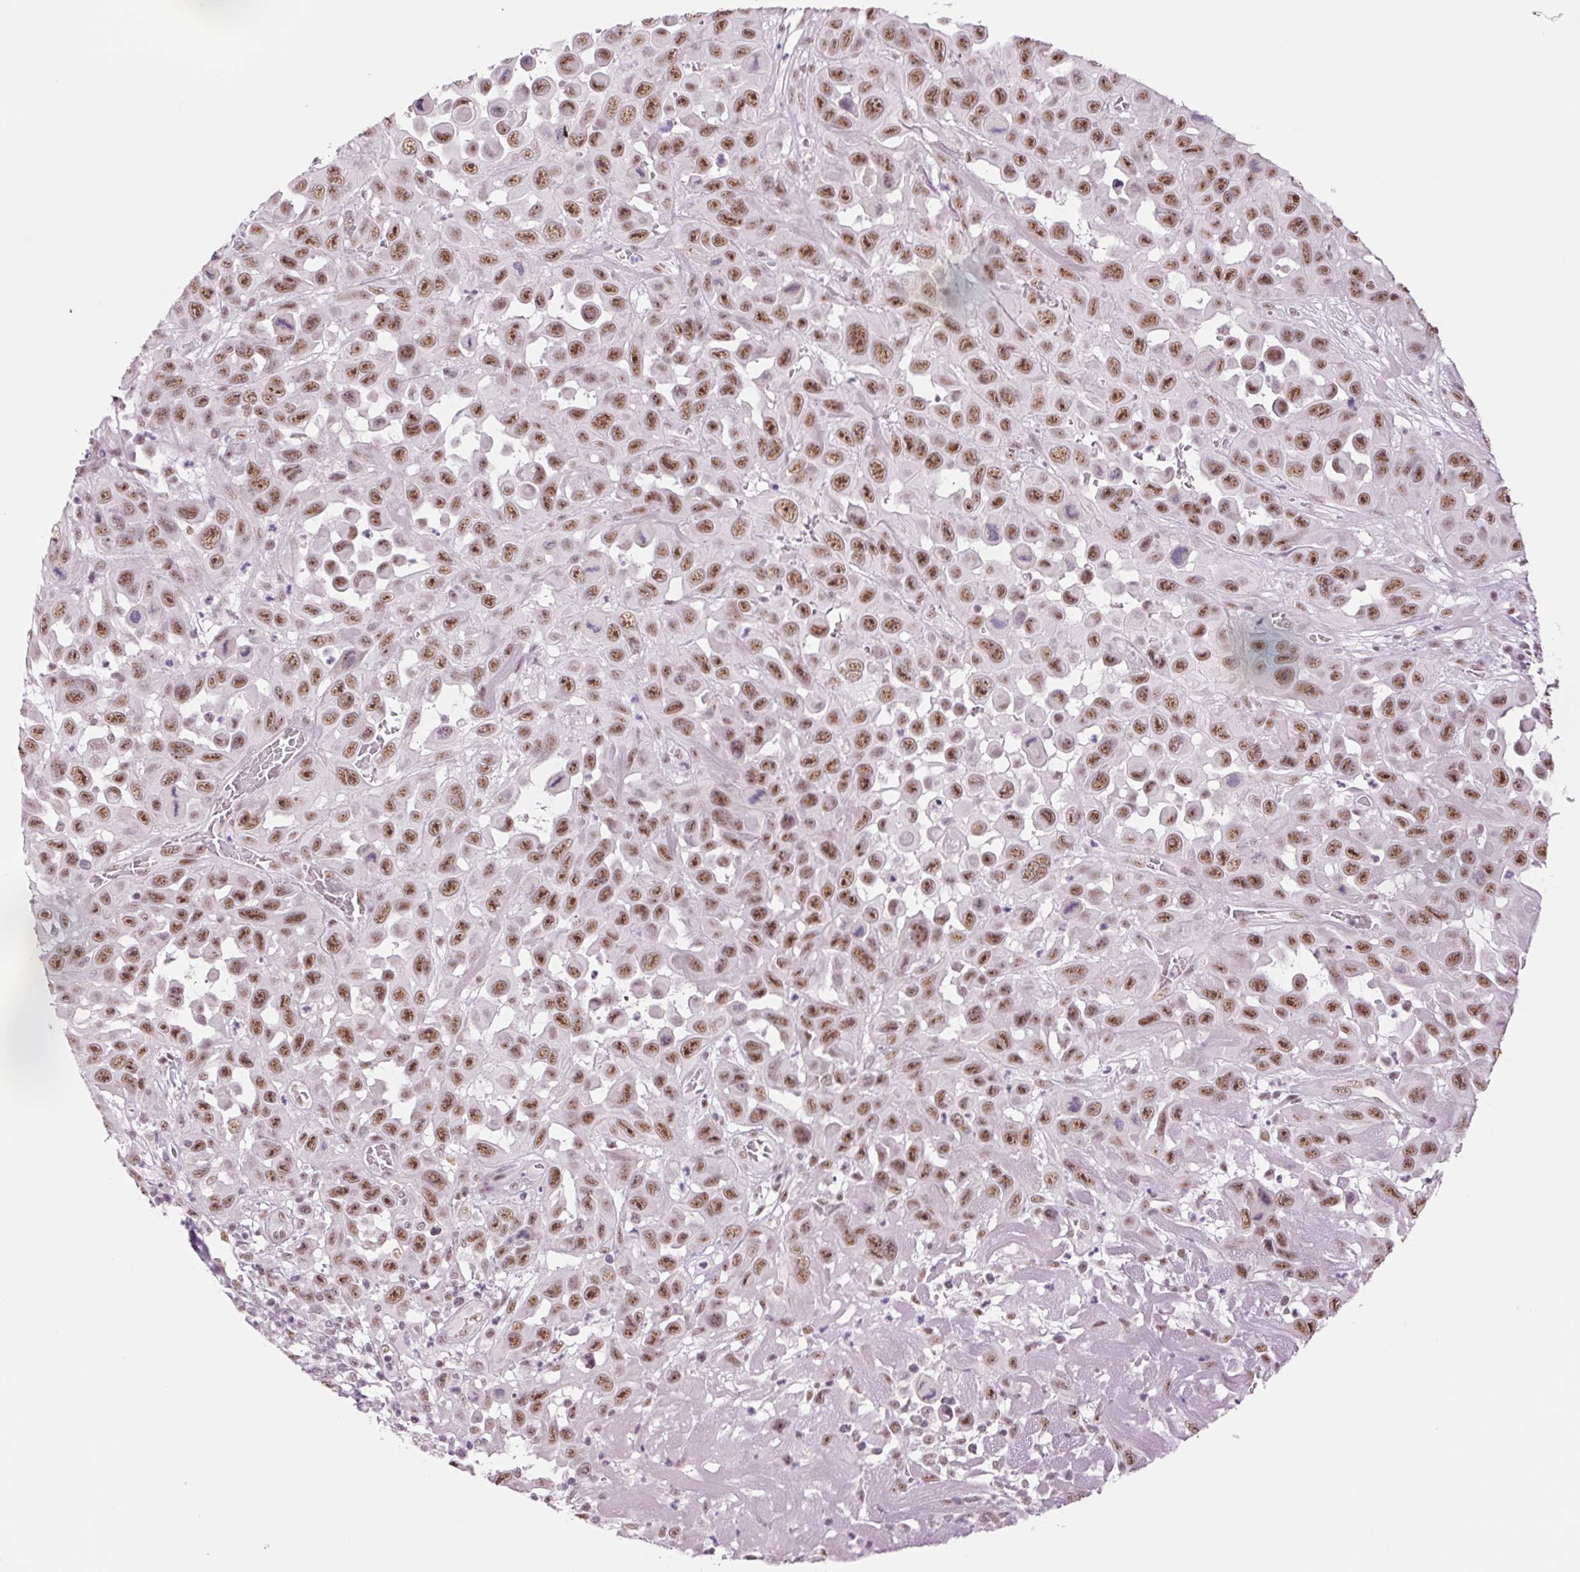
{"staining": {"intensity": "moderate", "quantity": ">75%", "location": "nuclear"}, "tissue": "skin cancer", "cell_type": "Tumor cells", "image_type": "cancer", "snomed": [{"axis": "morphology", "description": "Squamous cell carcinoma, NOS"}, {"axis": "topography", "description": "Skin"}], "caption": "About >75% of tumor cells in squamous cell carcinoma (skin) reveal moderate nuclear protein expression as visualized by brown immunohistochemical staining.", "gene": "ZC3H14", "patient": {"sex": "male", "age": 81}}